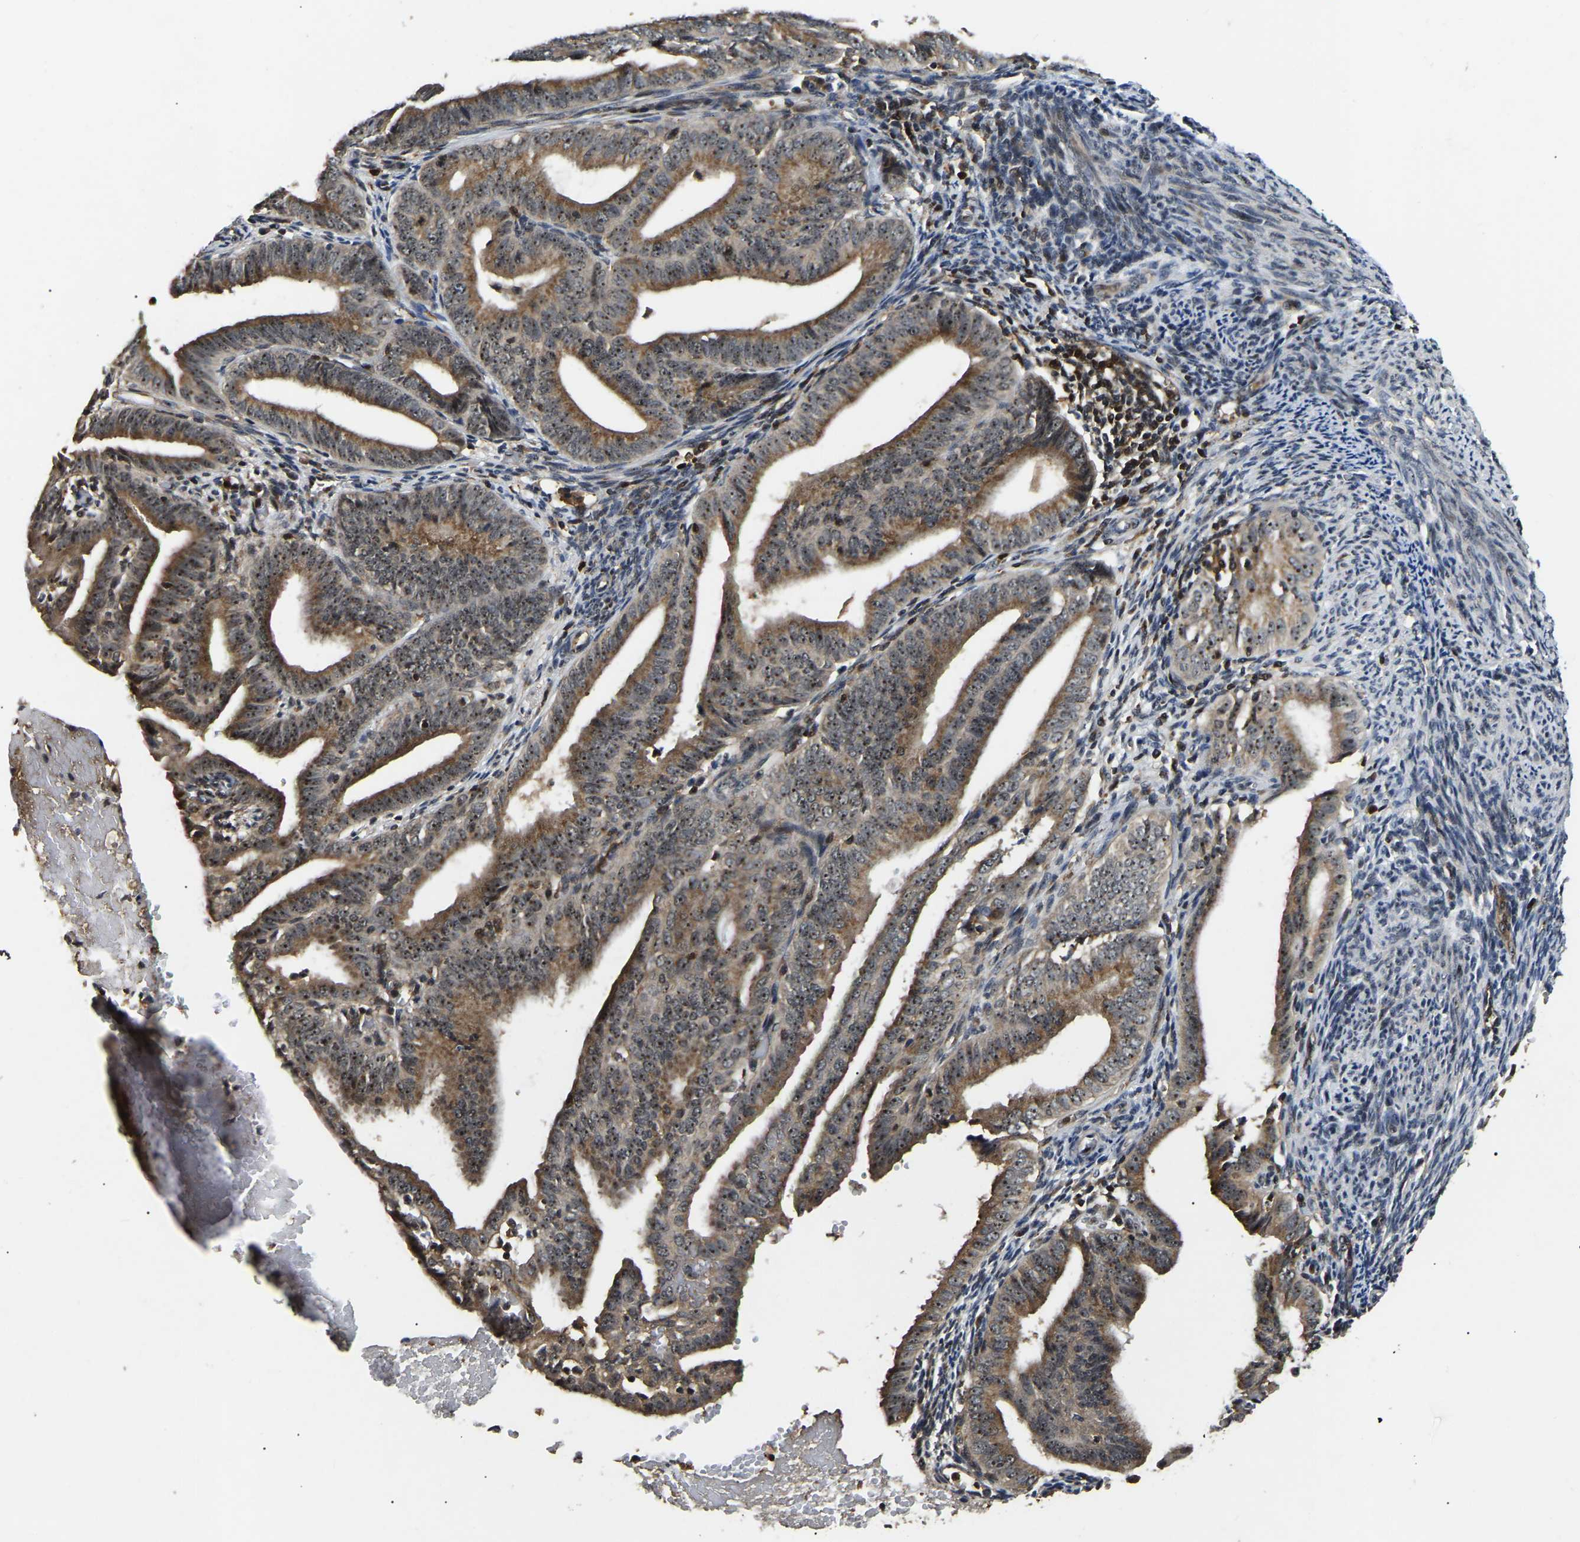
{"staining": {"intensity": "moderate", "quantity": ">75%", "location": "cytoplasmic/membranous,nuclear"}, "tissue": "endometrial cancer", "cell_type": "Tumor cells", "image_type": "cancer", "snomed": [{"axis": "morphology", "description": "Adenocarcinoma, NOS"}, {"axis": "topography", "description": "Endometrium"}], "caption": "Endometrial cancer (adenocarcinoma) was stained to show a protein in brown. There is medium levels of moderate cytoplasmic/membranous and nuclear positivity in approximately >75% of tumor cells.", "gene": "RBM28", "patient": {"sex": "female", "age": 58}}